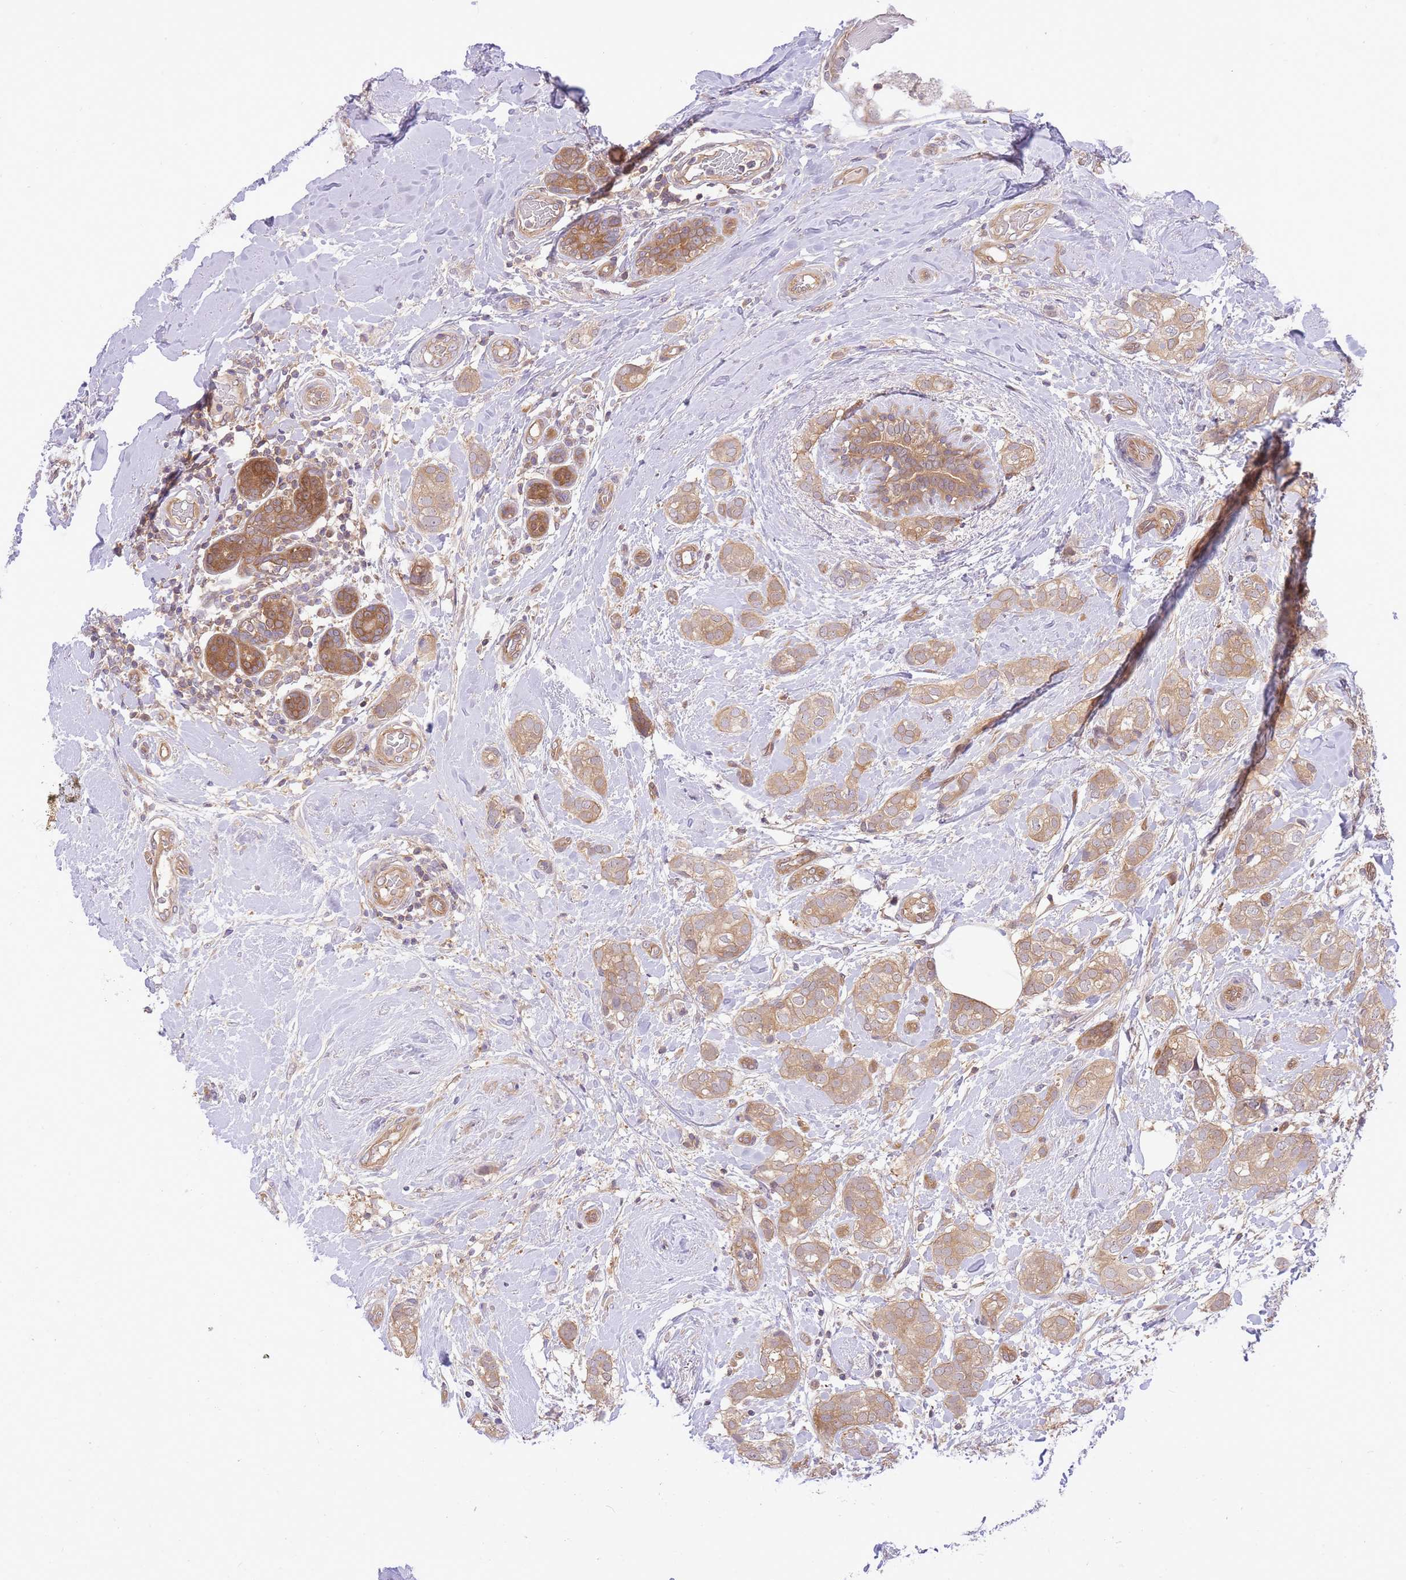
{"staining": {"intensity": "moderate", "quantity": ">75%", "location": "cytoplasmic/membranous"}, "tissue": "breast cancer", "cell_type": "Tumor cells", "image_type": "cancer", "snomed": [{"axis": "morphology", "description": "Duct carcinoma"}, {"axis": "topography", "description": "Breast"}], "caption": "About >75% of tumor cells in human breast cancer (intraductal carcinoma) exhibit moderate cytoplasmic/membranous protein staining as visualized by brown immunohistochemical staining.", "gene": "PREP", "patient": {"sex": "female", "age": 73}}